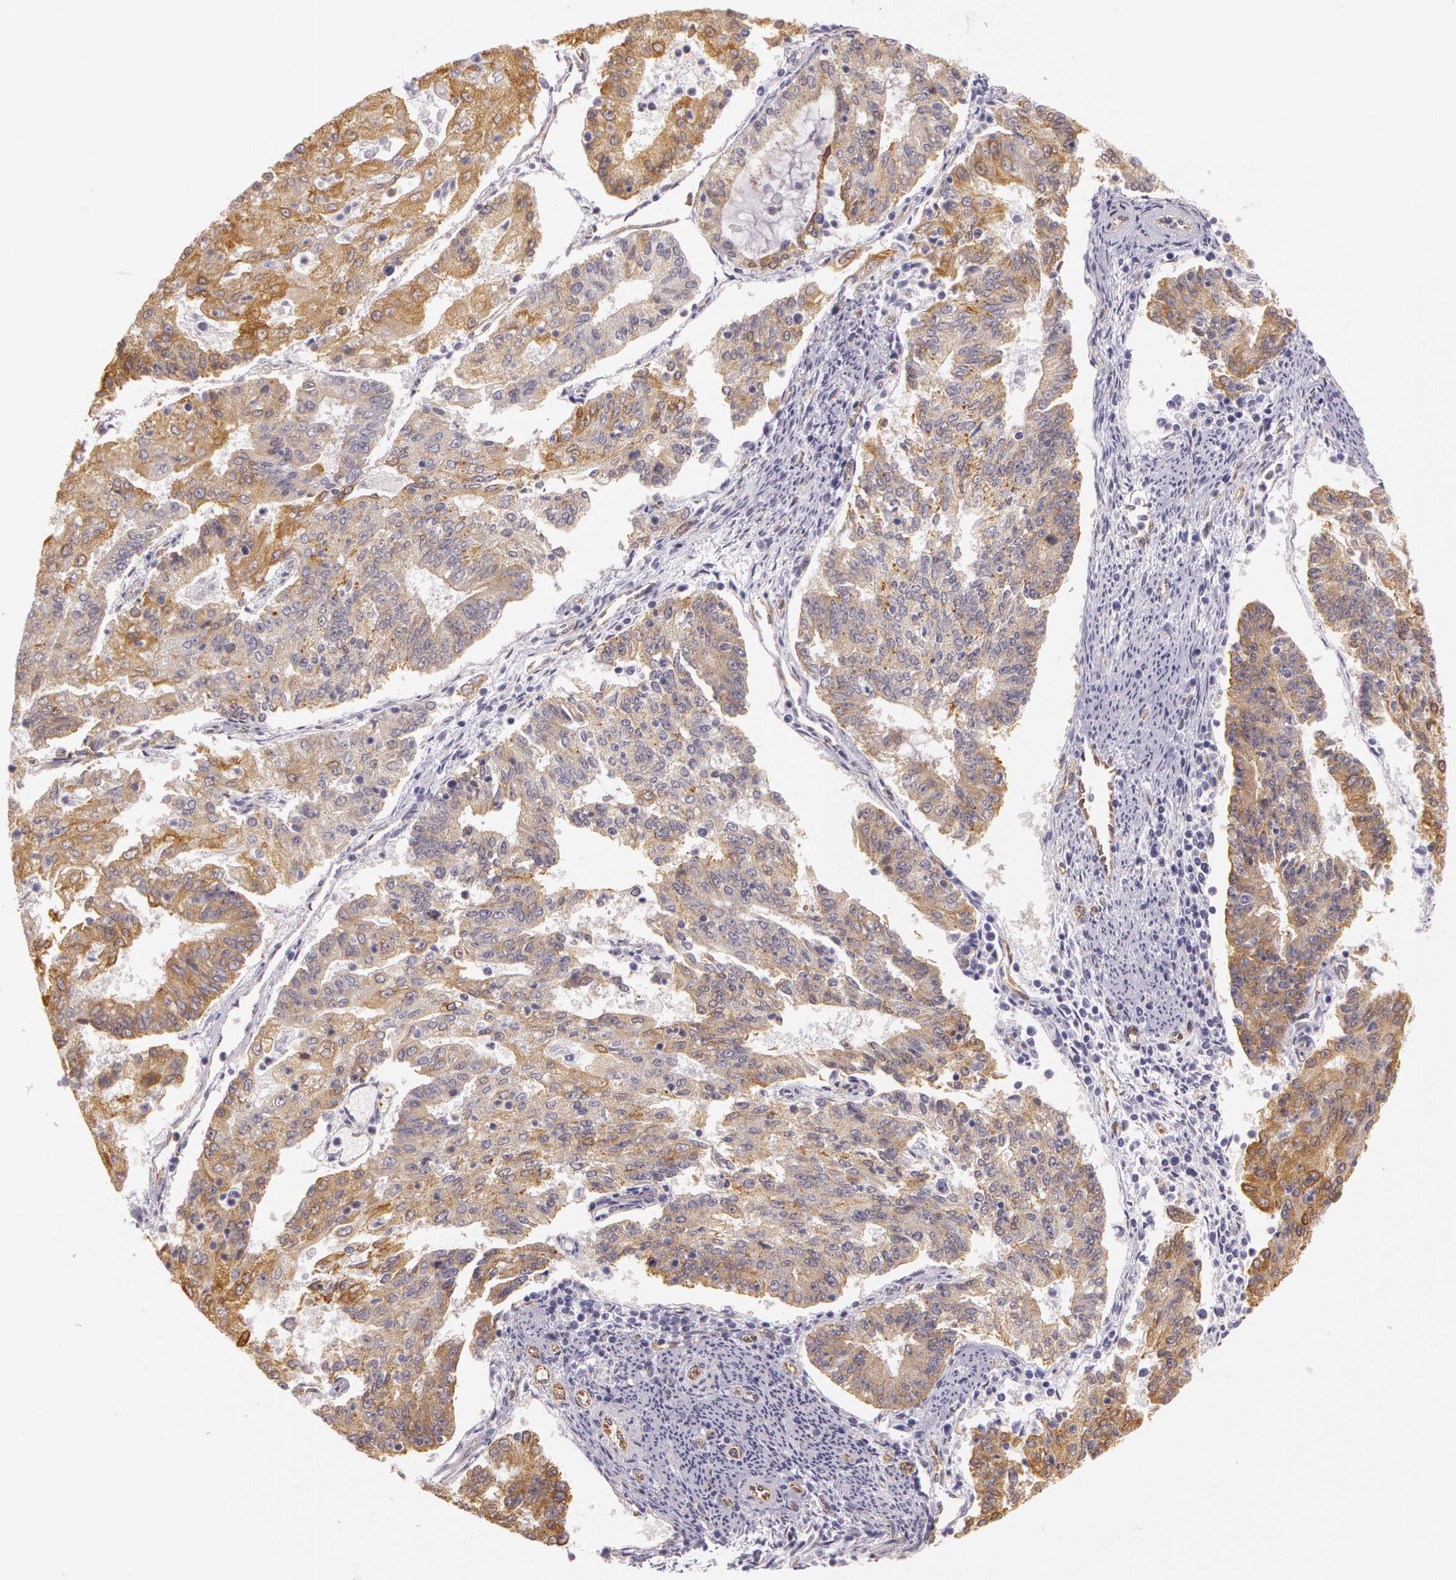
{"staining": {"intensity": "moderate", "quantity": ">75%", "location": "cytoplasmic/membranous"}, "tissue": "endometrial cancer", "cell_type": "Tumor cells", "image_type": "cancer", "snomed": [{"axis": "morphology", "description": "Adenocarcinoma, NOS"}, {"axis": "topography", "description": "Endometrium"}], "caption": "Immunohistochemical staining of adenocarcinoma (endometrial) shows moderate cytoplasmic/membranous protein staining in about >75% of tumor cells.", "gene": "APP", "patient": {"sex": "female", "age": 56}}